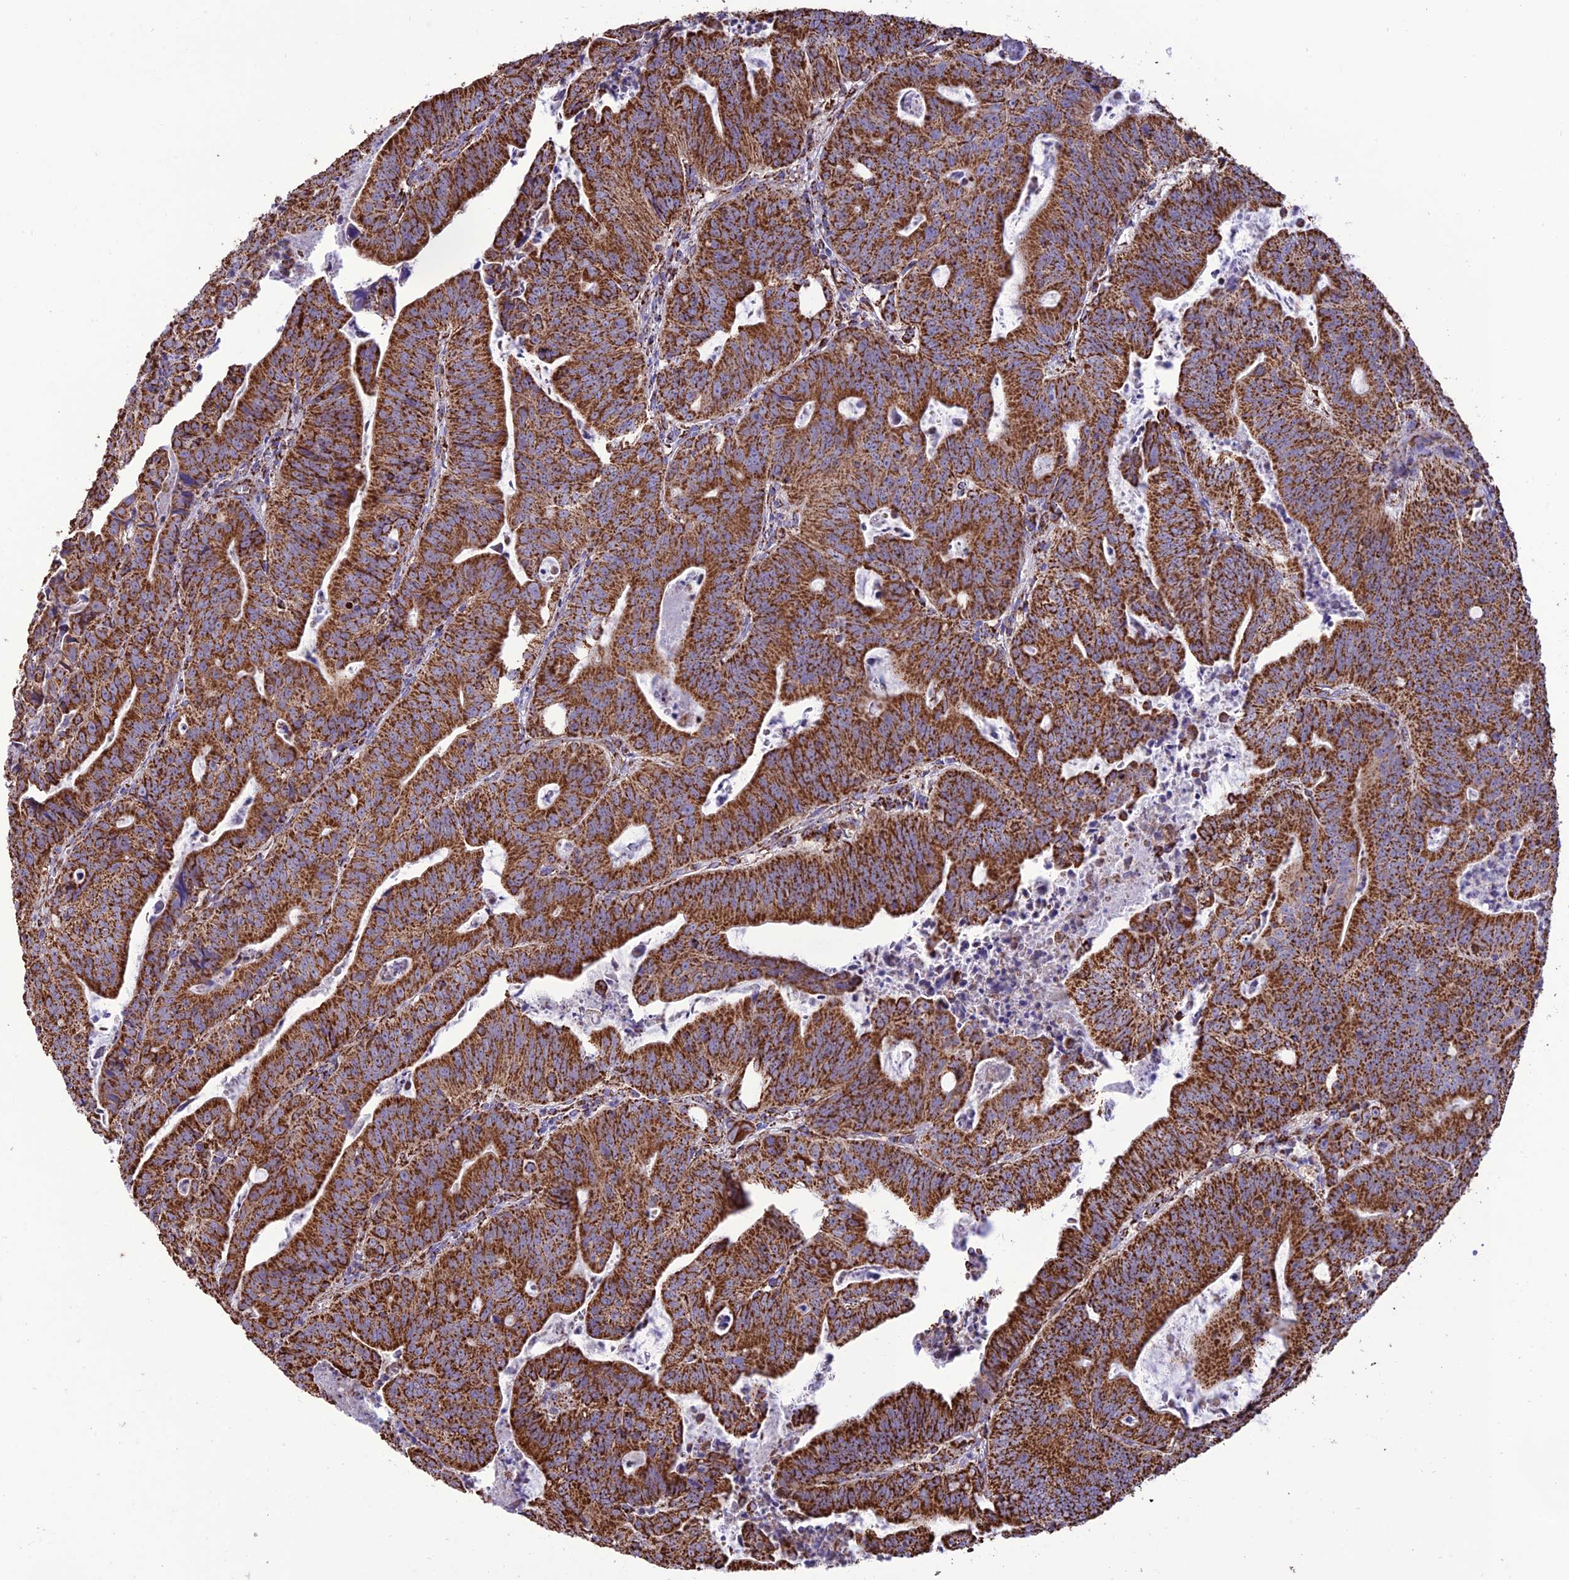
{"staining": {"intensity": "strong", "quantity": ">75%", "location": "cytoplasmic/membranous"}, "tissue": "colorectal cancer", "cell_type": "Tumor cells", "image_type": "cancer", "snomed": [{"axis": "morphology", "description": "Adenocarcinoma, NOS"}, {"axis": "topography", "description": "Rectum"}], "caption": "IHC (DAB) staining of colorectal adenocarcinoma exhibits strong cytoplasmic/membranous protein expression in approximately >75% of tumor cells.", "gene": "NDUFAF1", "patient": {"sex": "male", "age": 69}}